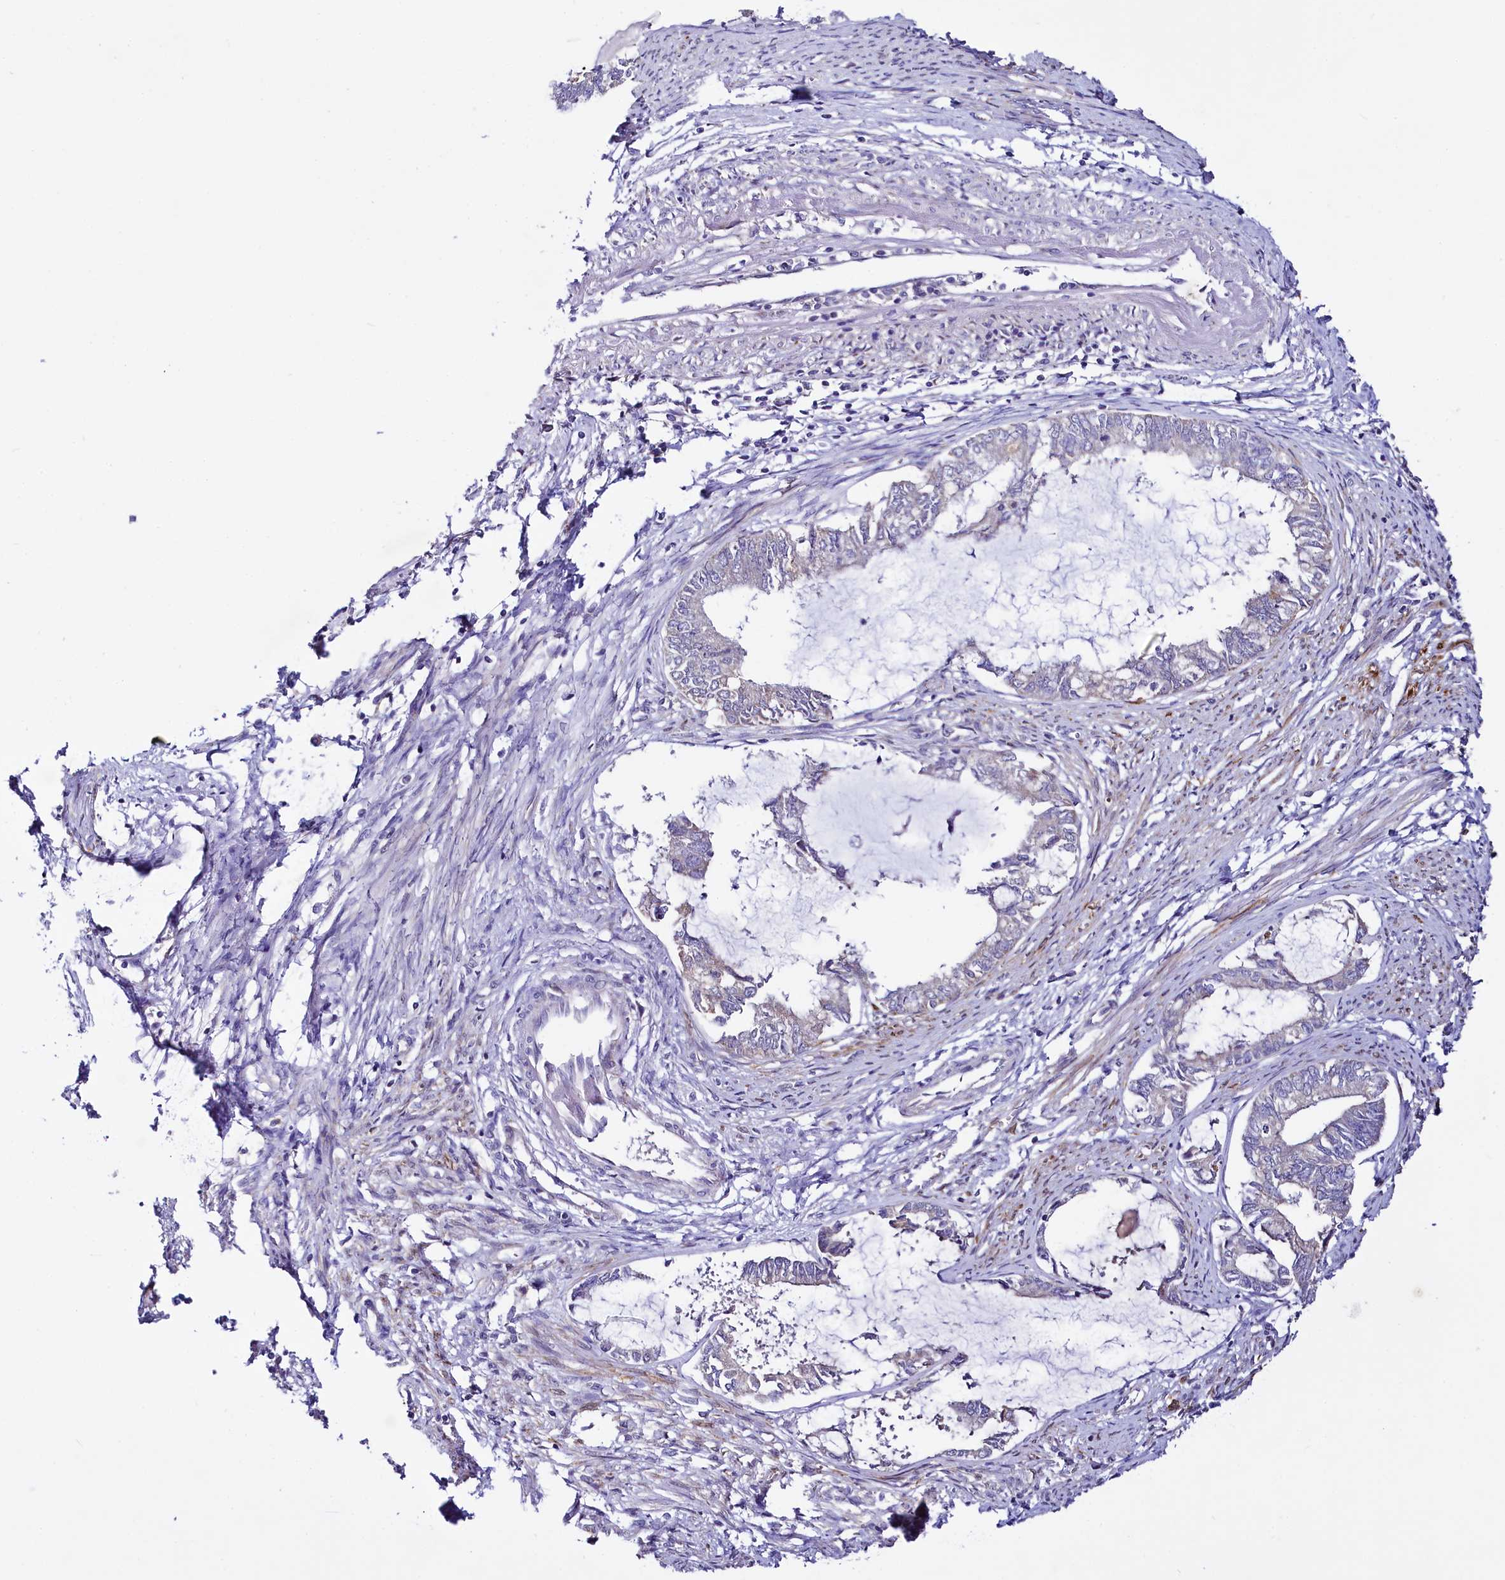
{"staining": {"intensity": "weak", "quantity": "<25%", "location": "cytoplasmic/membranous"}, "tissue": "endometrial cancer", "cell_type": "Tumor cells", "image_type": "cancer", "snomed": [{"axis": "morphology", "description": "Adenocarcinoma, NOS"}, {"axis": "topography", "description": "Endometrium"}], "caption": "Human endometrial cancer (adenocarcinoma) stained for a protein using immunohistochemistry (IHC) exhibits no expression in tumor cells.", "gene": "CEP295", "patient": {"sex": "female", "age": 86}}